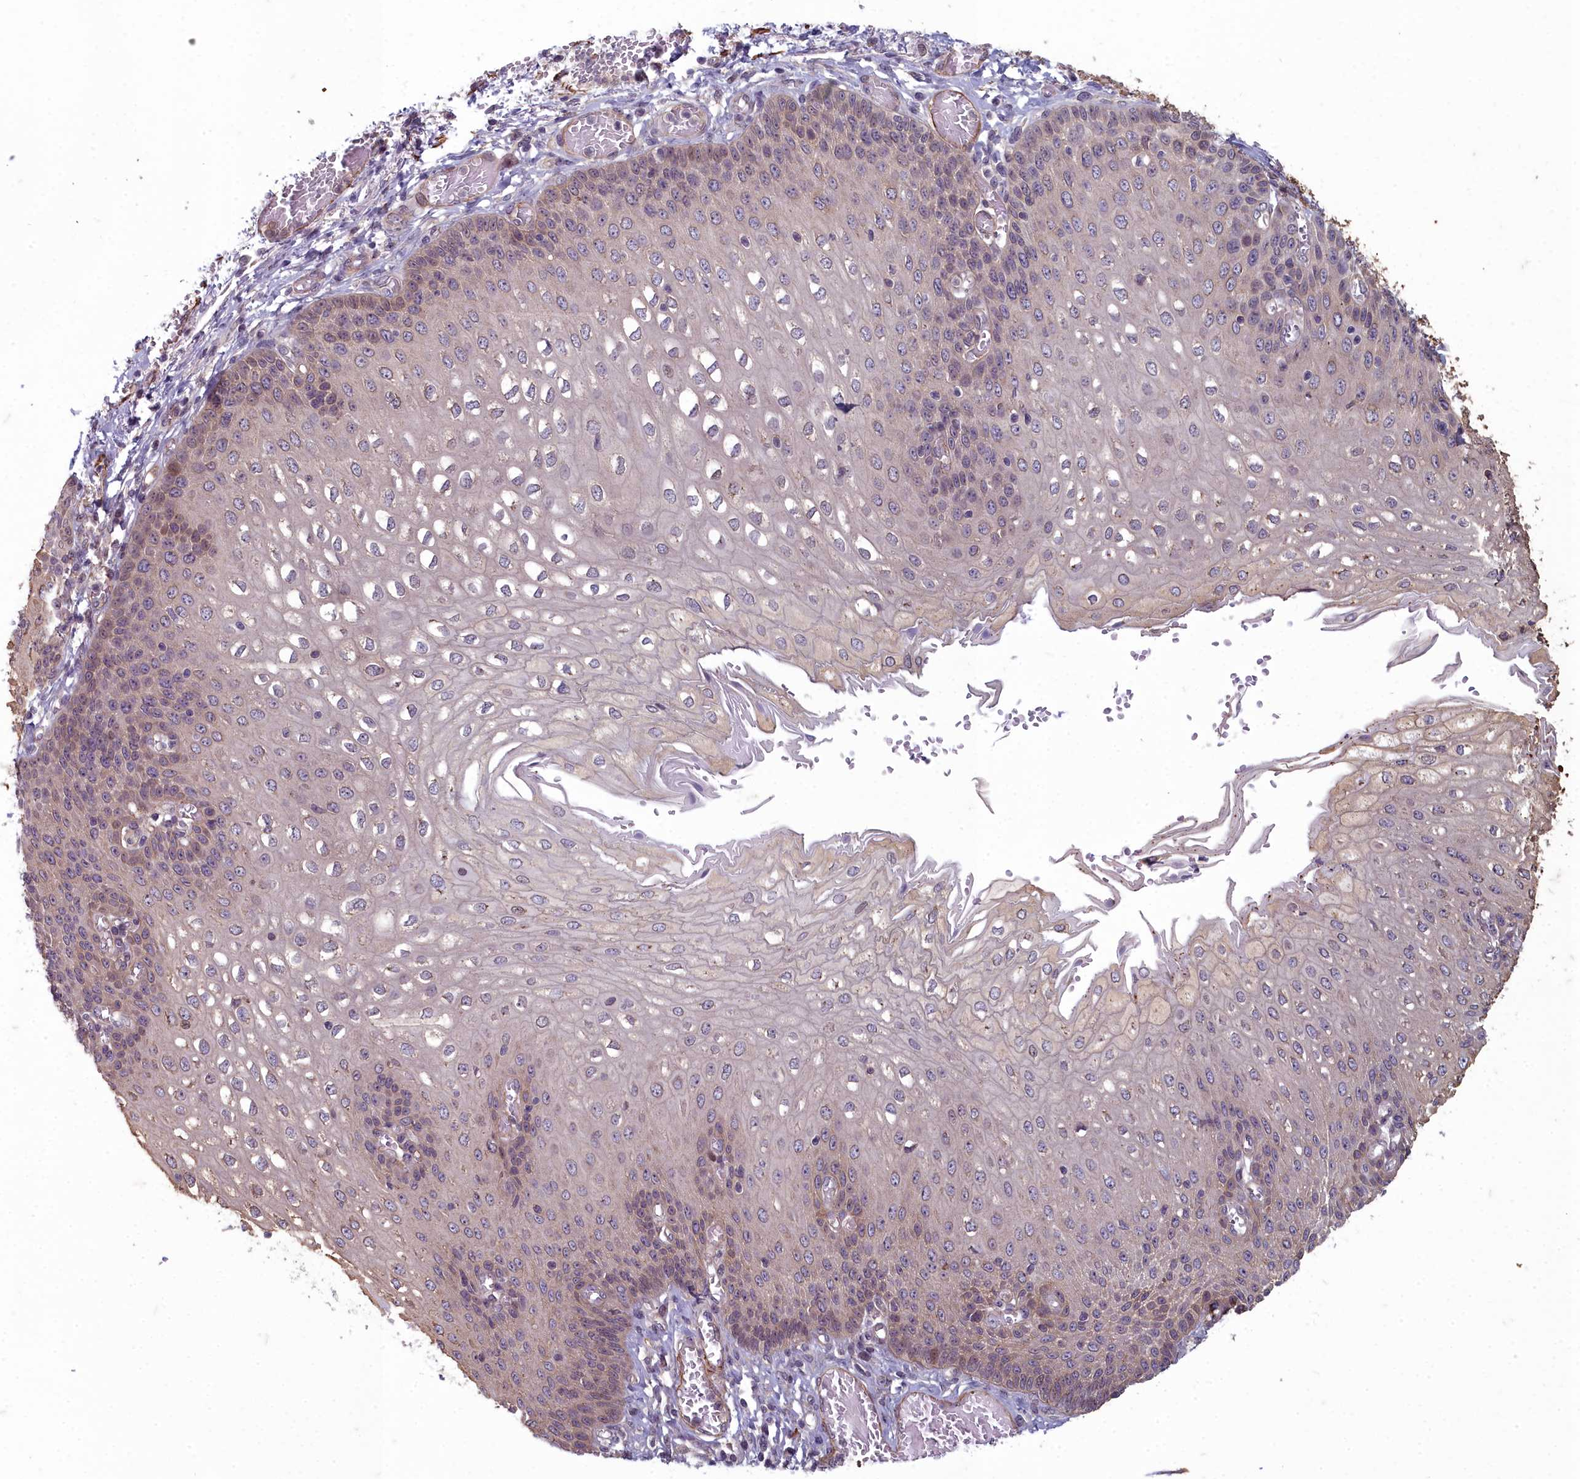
{"staining": {"intensity": "weak", "quantity": "25%-75%", "location": "cytoplasmic/membranous,nuclear"}, "tissue": "esophagus", "cell_type": "Squamous epithelial cells", "image_type": "normal", "snomed": [{"axis": "morphology", "description": "Normal tissue, NOS"}, {"axis": "topography", "description": "Esophagus"}], "caption": "Protein staining displays weak cytoplasmic/membranous,nuclear expression in approximately 25%-75% of squamous epithelial cells in unremarkable esophagus.", "gene": "ZNF626", "patient": {"sex": "male", "age": 81}}